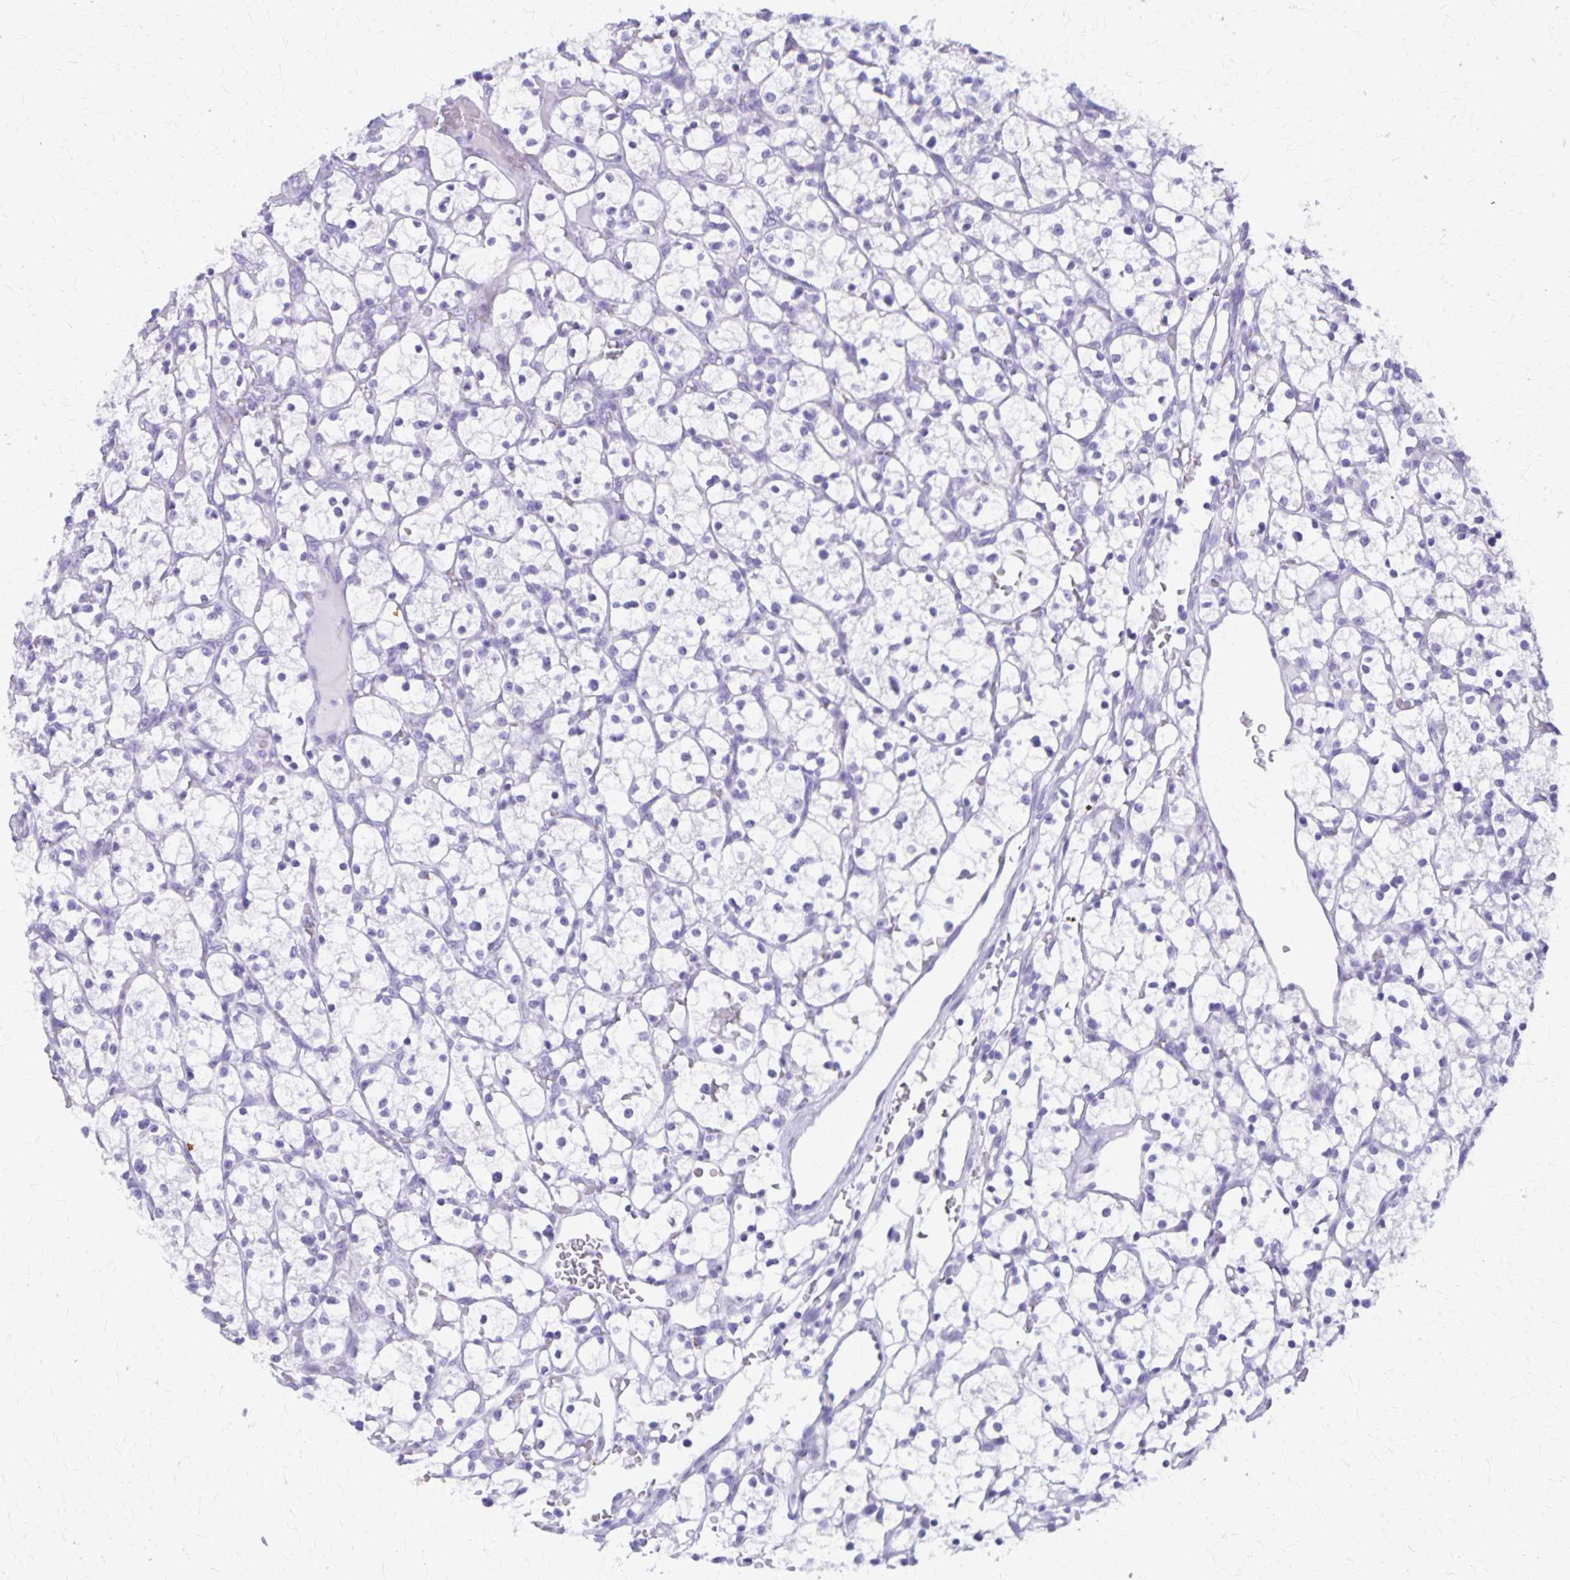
{"staining": {"intensity": "negative", "quantity": "none", "location": "none"}, "tissue": "renal cancer", "cell_type": "Tumor cells", "image_type": "cancer", "snomed": [{"axis": "morphology", "description": "Adenocarcinoma, NOS"}, {"axis": "topography", "description": "Kidney"}], "caption": "Immunohistochemical staining of human renal adenocarcinoma exhibits no significant staining in tumor cells. (Brightfield microscopy of DAB immunohistochemistry at high magnification).", "gene": "DEFA5", "patient": {"sex": "female", "age": 64}}